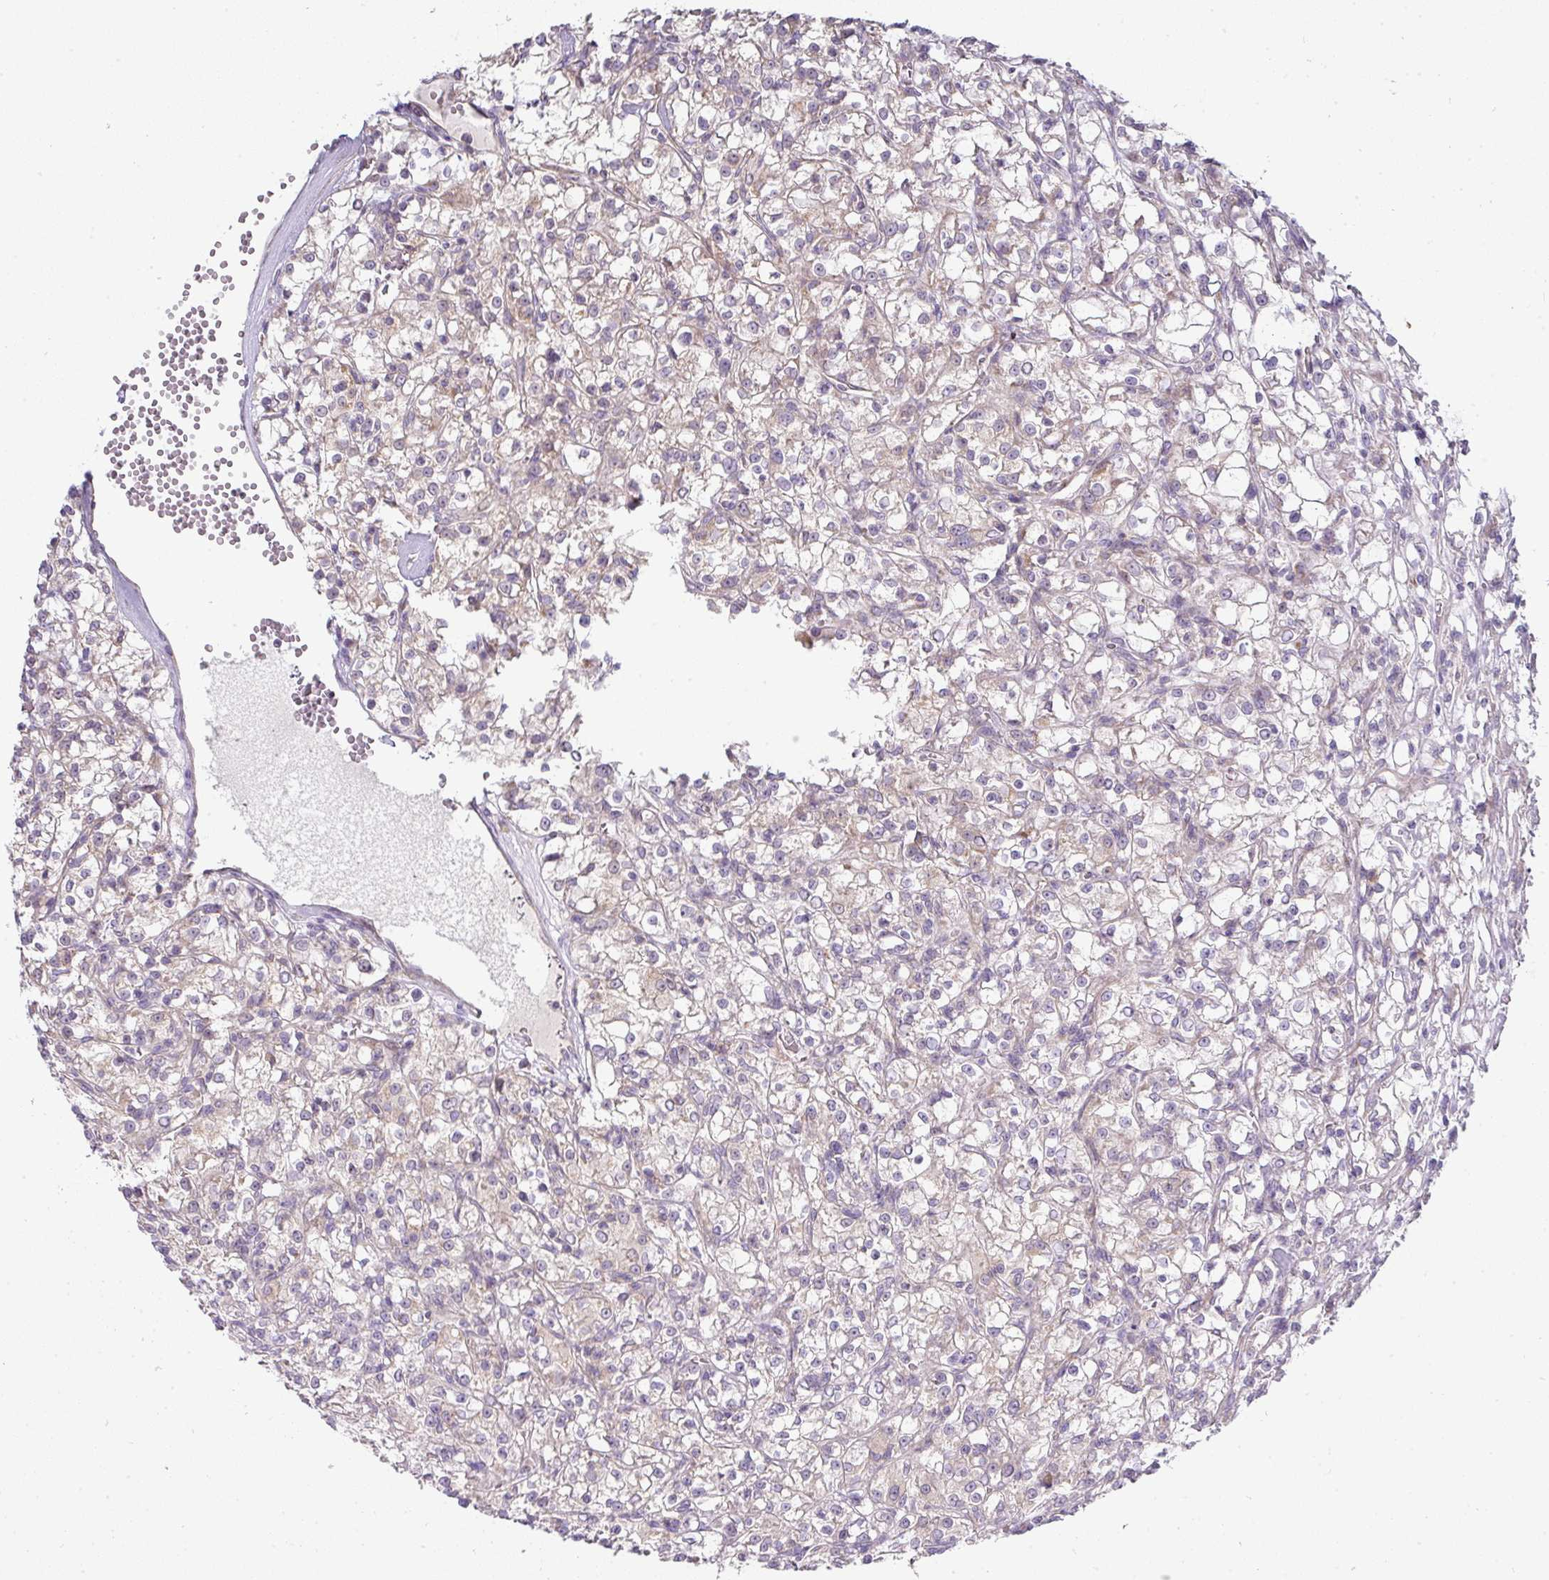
{"staining": {"intensity": "weak", "quantity": "25%-75%", "location": "cytoplasmic/membranous"}, "tissue": "renal cancer", "cell_type": "Tumor cells", "image_type": "cancer", "snomed": [{"axis": "morphology", "description": "Adenocarcinoma, NOS"}, {"axis": "topography", "description": "Kidney"}], "caption": "An image showing weak cytoplasmic/membranous positivity in approximately 25%-75% of tumor cells in adenocarcinoma (renal), as visualized by brown immunohistochemical staining.", "gene": "STK35", "patient": {"sex": "female", "age": 59}}